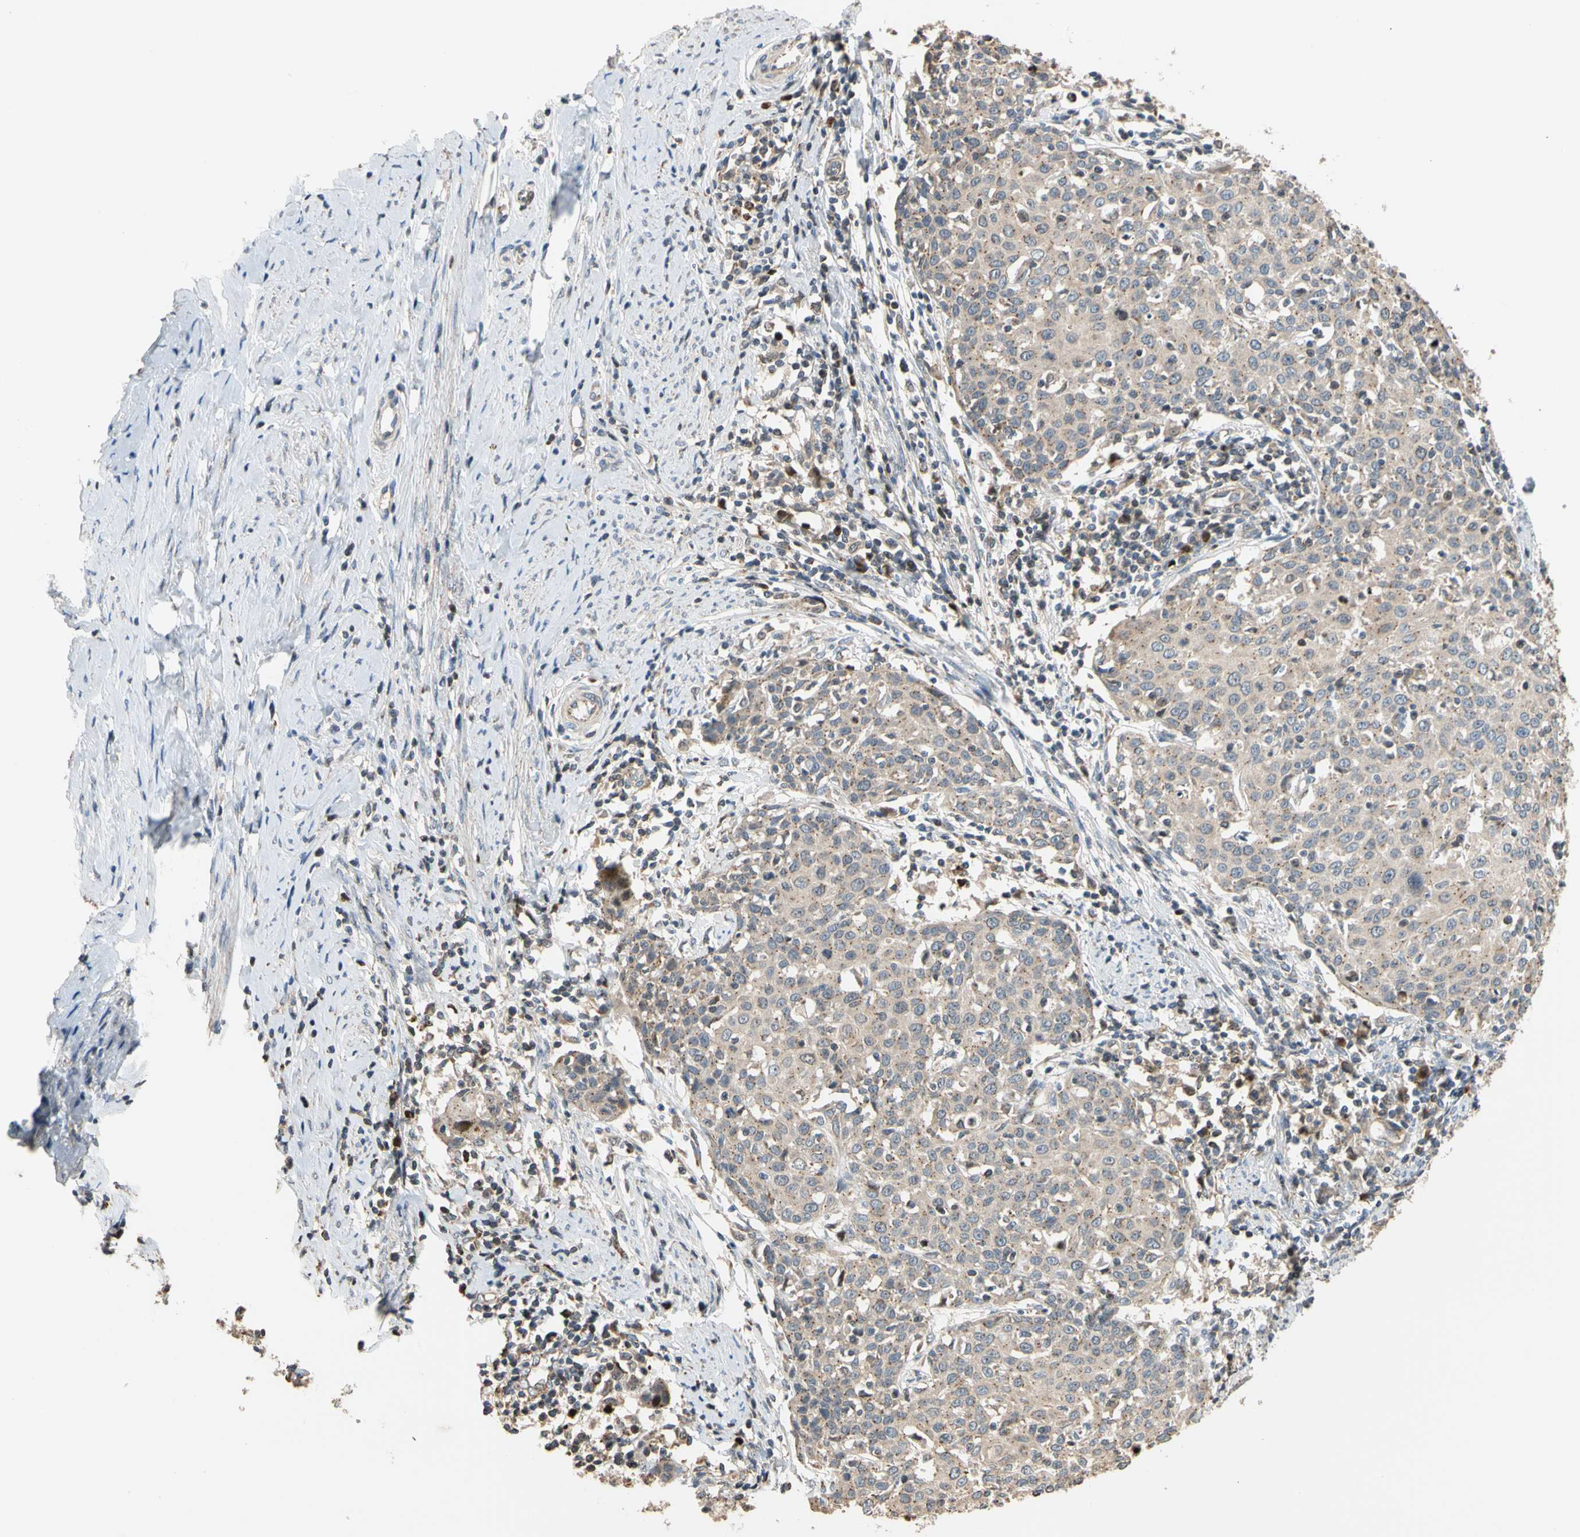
{"staining": {"intensity": "weak", "quantity": ">75%", "location": "cytoplasmic/membranous"}, "tissue": "cervical cancer", "cell_type": "Tumor cells", "image_type": "cancer", "snomed": [{"axis": "morphology", "description": "Squamous cell carcinoma, NOS"}, {"axis": "topography", "description": "Cervix"}], "caption": "This micrograph demonstrates IHC staining of human cervical cancer, with low weak cytoplasmic/membranous expression in about >75% of tumor cells.", "gene": "IP6K2", "patient": {"sex": "female", "age": 38}}